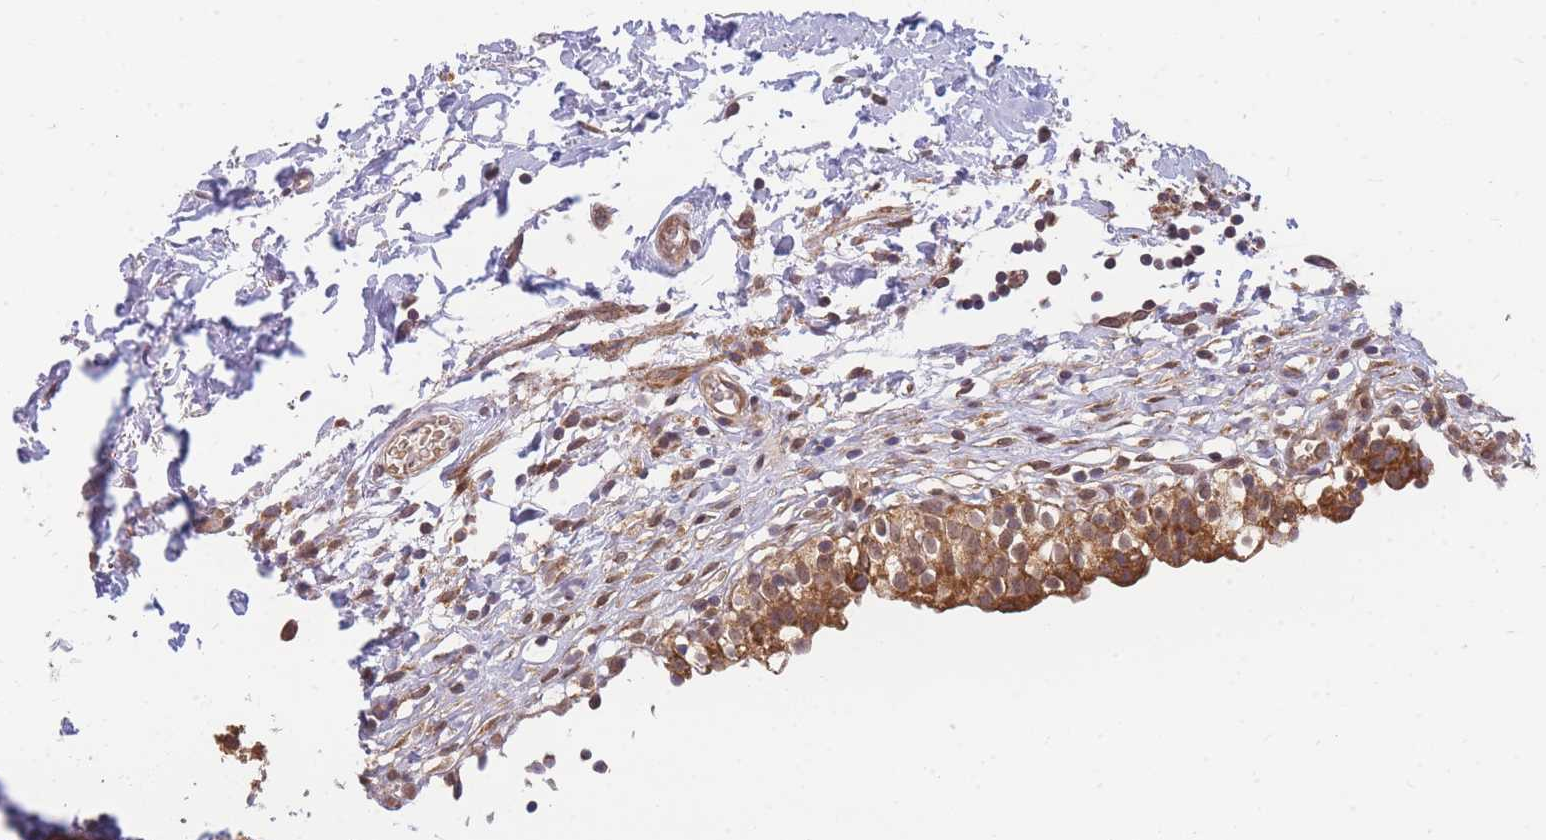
{"staining": {"intensity": "moderate", "quantity": ">75%", "location": "cytoplasmic/membranous,nuclear"}, "tissue": "urinary bladder", "cell_type": "Urothelial cells", "image_type": "normal", "snomed": [{"axis": "morphology", "description": "Normal tissue, NOS"}, {"axis": "topography", "description": "Urinary bladder"}, {"axis": "topography", "description": "Peripheral nerve tissue"}], "caption": "An image showing moderate cytoplasmic/membranous,nuclear expression in approximately >75% of urothelial cells in normal urinary bladder, as visualized by brown immunohistochemical staining.", "gene": "ENSG00000276345", "patient": {"sex": "male", "age": 55}}